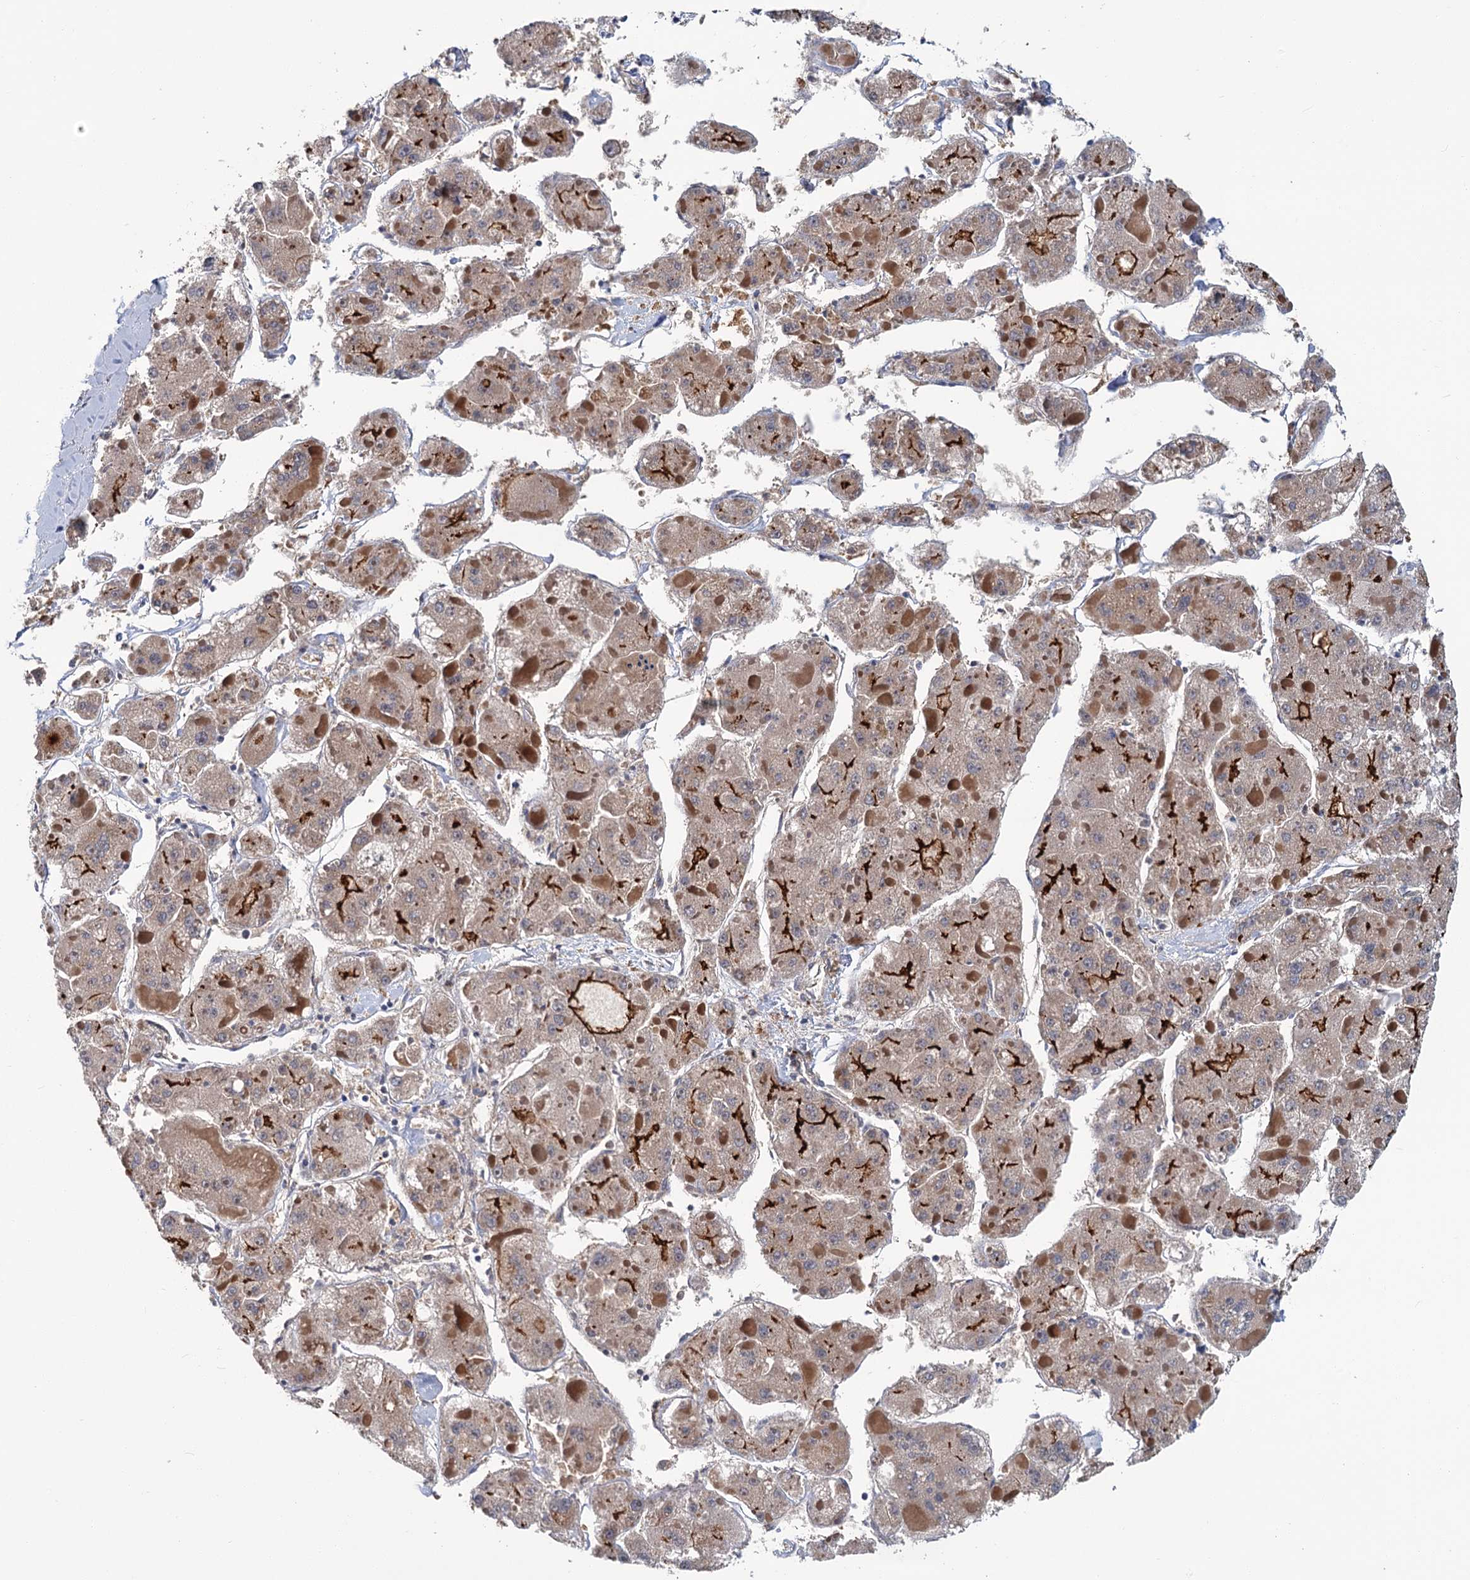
{"staining": {"intensity": "strong", "quantity": "<25%", "location": "cytoplasmic/membranous"}, "tissue": "liver cancer", "cell_type": "Tumor cells", "image_type": "cancer", "snomed": [{"axis": "morphology", "description": "Carcinoma, Hepatocellular, NOS"}, {"axis": "topography", "description": "Liver"}], "caption": "Hepatocellular carcinoma (liver) stained with DAB (3,3'-diaminobenzidine) IHC displays medium levels of strong cytoplasmic/membranous staining in approximately <25% of tumor cells.", "gene": "DYNC2H1", "patient": {"sex": "female", "age": 73}}